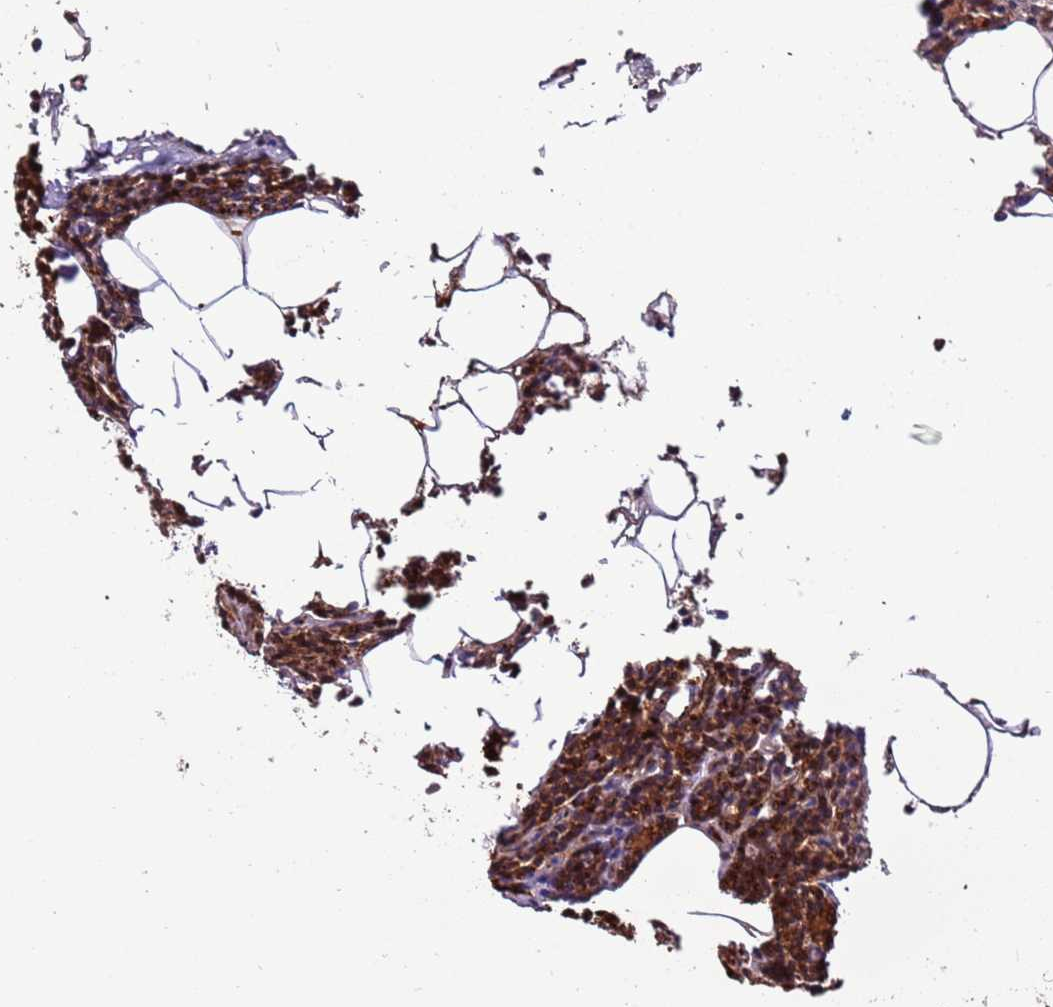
{"staining": {"intensity": "strong", "quantity": "25%-75%", "location": "cytoplasmic/membranous"}, "tissue": "parathyroid gland", "cell_type": "Glandular cells", "image_type": "normal", "snomed": [{"axis": "morphology", "description": "Normal tissue, NOS"}, {"axis": "topography", "description": "Parathyroid gland"}], "caption": "Benign parathyroid gland shows strong cytoplasmic/membranous positivity in about 25%-75% of glandular cells, visualized by immunohistochemistry.", "gene": "VPS36", "patient": {"sex": "female", "age": 43}}